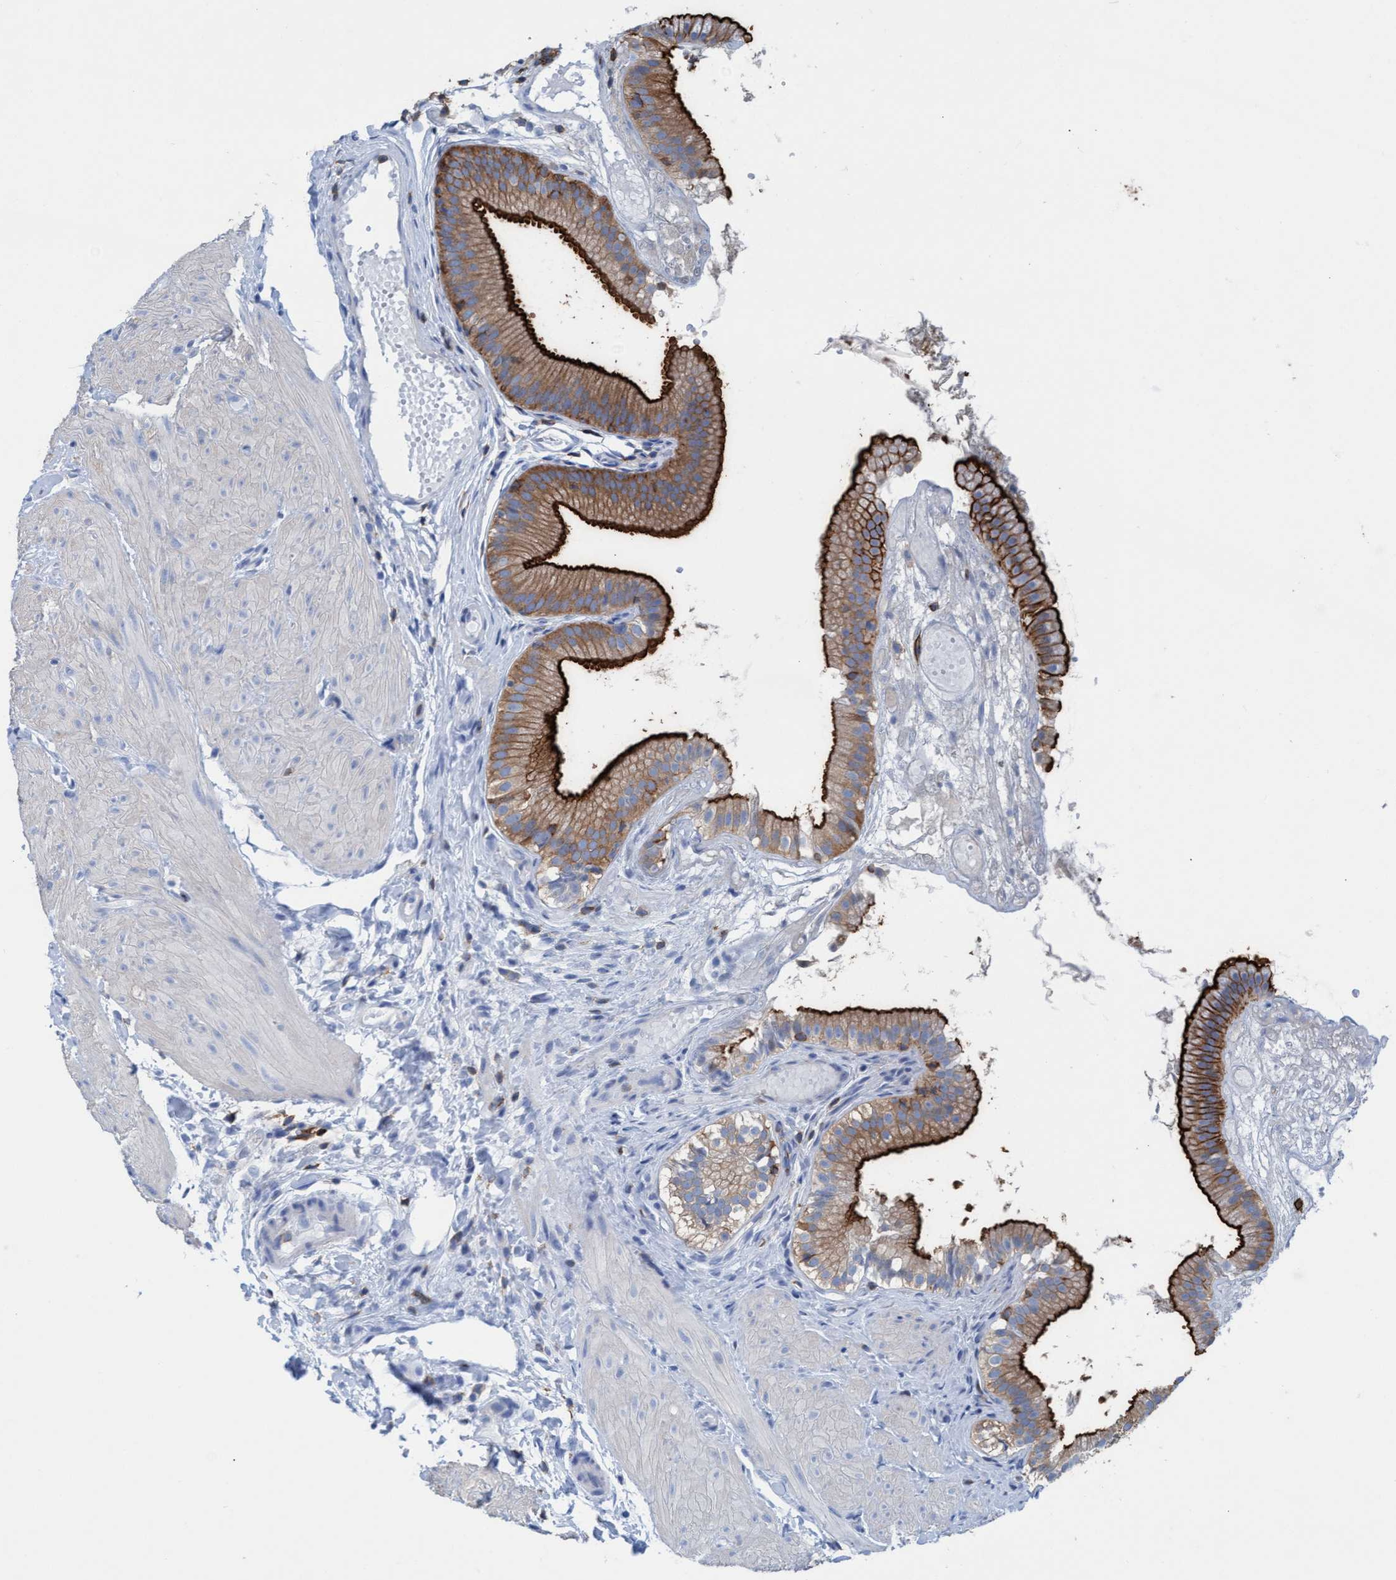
{"staining": {"intensity": "strong", "quantity": "25%-75%", "location": "cytoplasmic/membranous"}, "tissue": "gallbladder", "cell_type": "Glandular cells", "image_type": "normal", "snomed": [{"axis": "morphology", "description": "Normal tissue, NOS"}, {"axis": "topography", "description": "Gallbladder"}], "caption": "A brown stain shows strong cytoplasmic/membranous expression of a protein in glandular cells of unremarkable human gallbladder. (brown staining indicates protein expression, while blue staining denotes nuclei).", "gene": "EZR", "patient": {"sex": "female", "age": 26}}